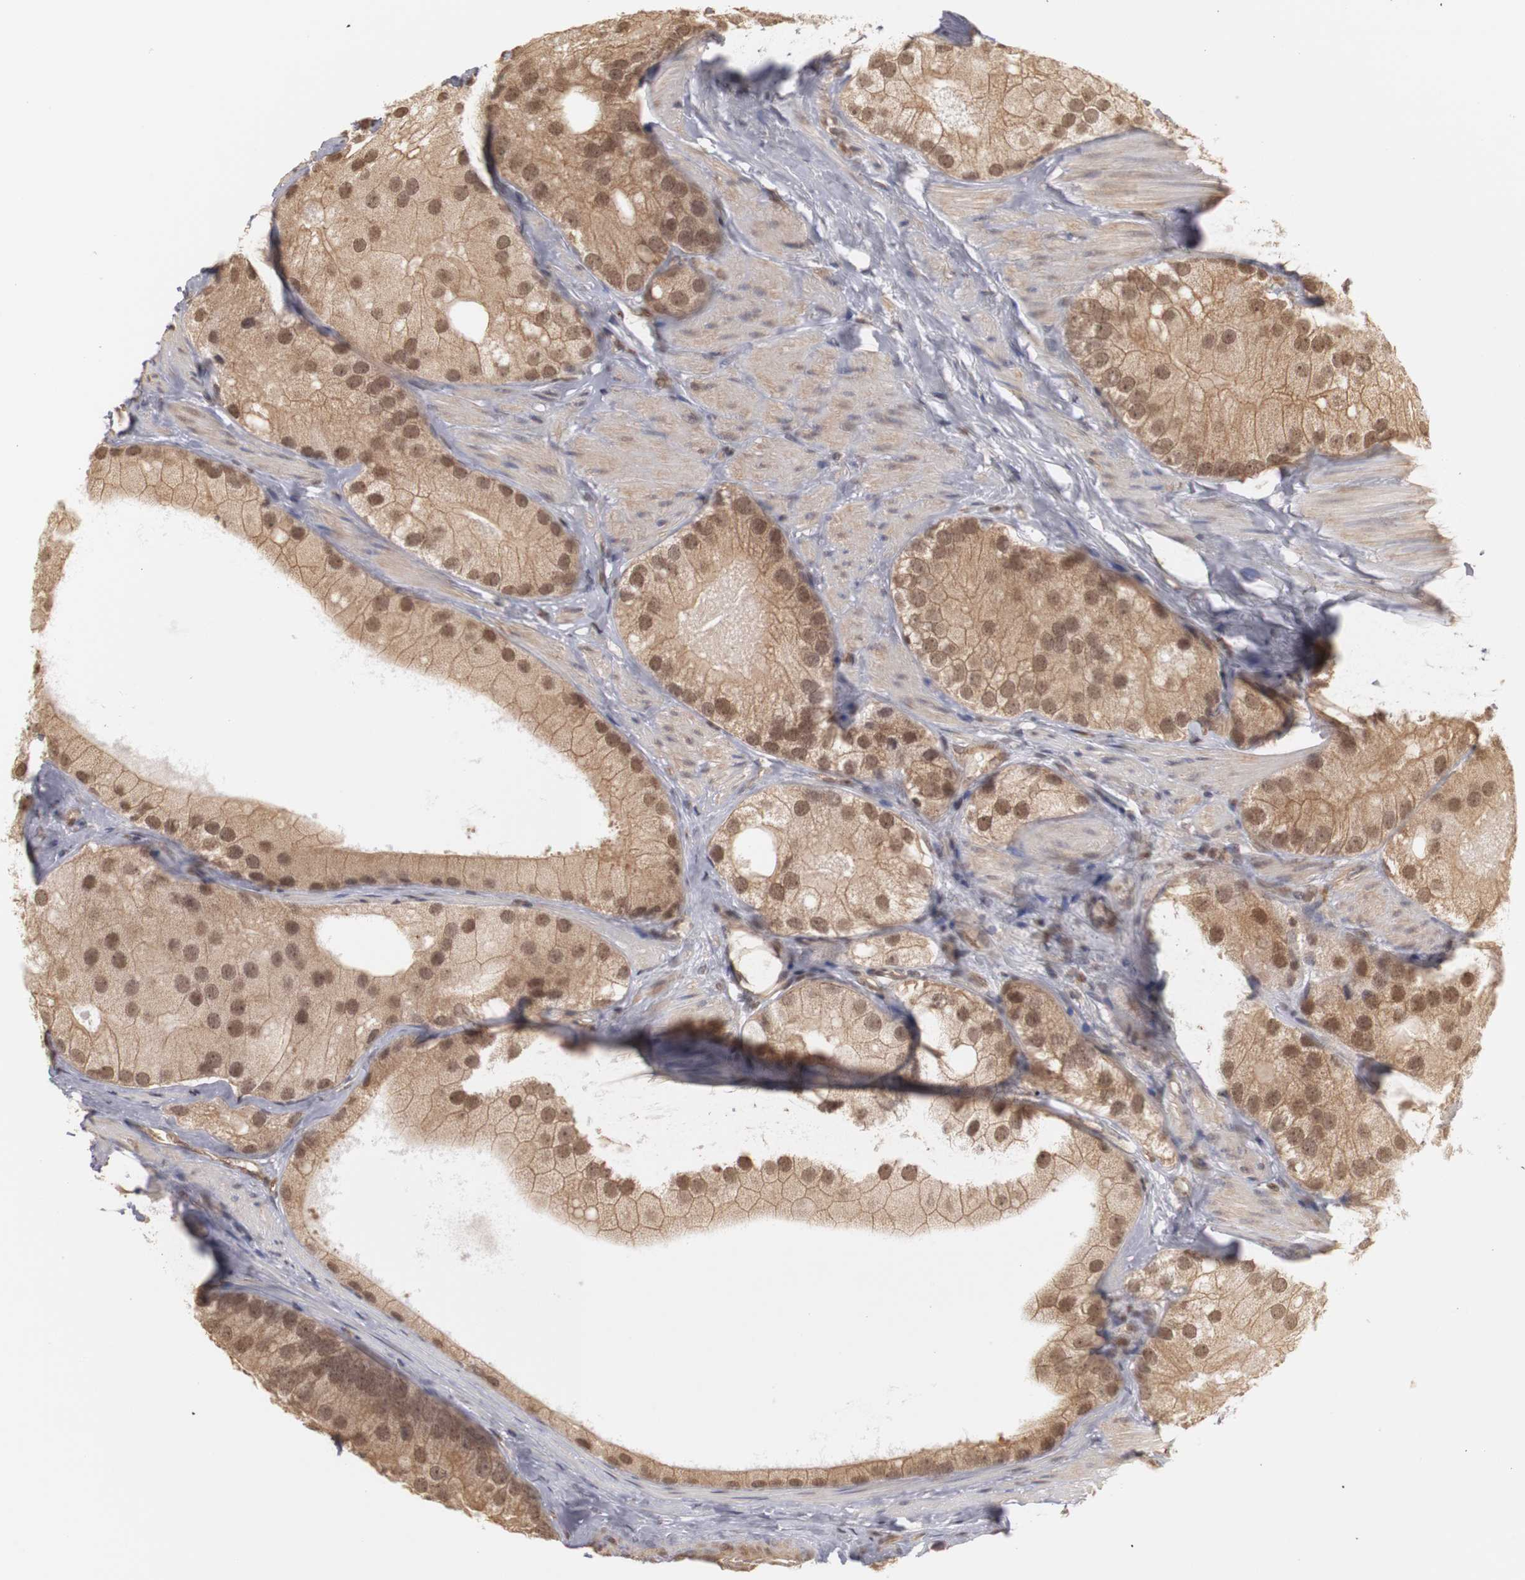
{"staining": {"intensity": "moderate", "quantity": ">75%", "location": "cytoplasmic/membranous,nuclear"}, "tissue": "prostate cancer", "cell_type": "Tumor cells", "image_type": "cancer", "snomed": [{"axis": "morphology", "description": "Adenocarcinoma, Low grade"}, {"axis": "topography", "description": "Prostate"}], "caption": "The histopathology image shows a brown stain indicating the presence of a protein in the cytoplasmic/membranous and nuclear of tumor cells in prostate cancer.", "gene": "PLEKHA1", "patient": {"sex": "male", "age": 69}}